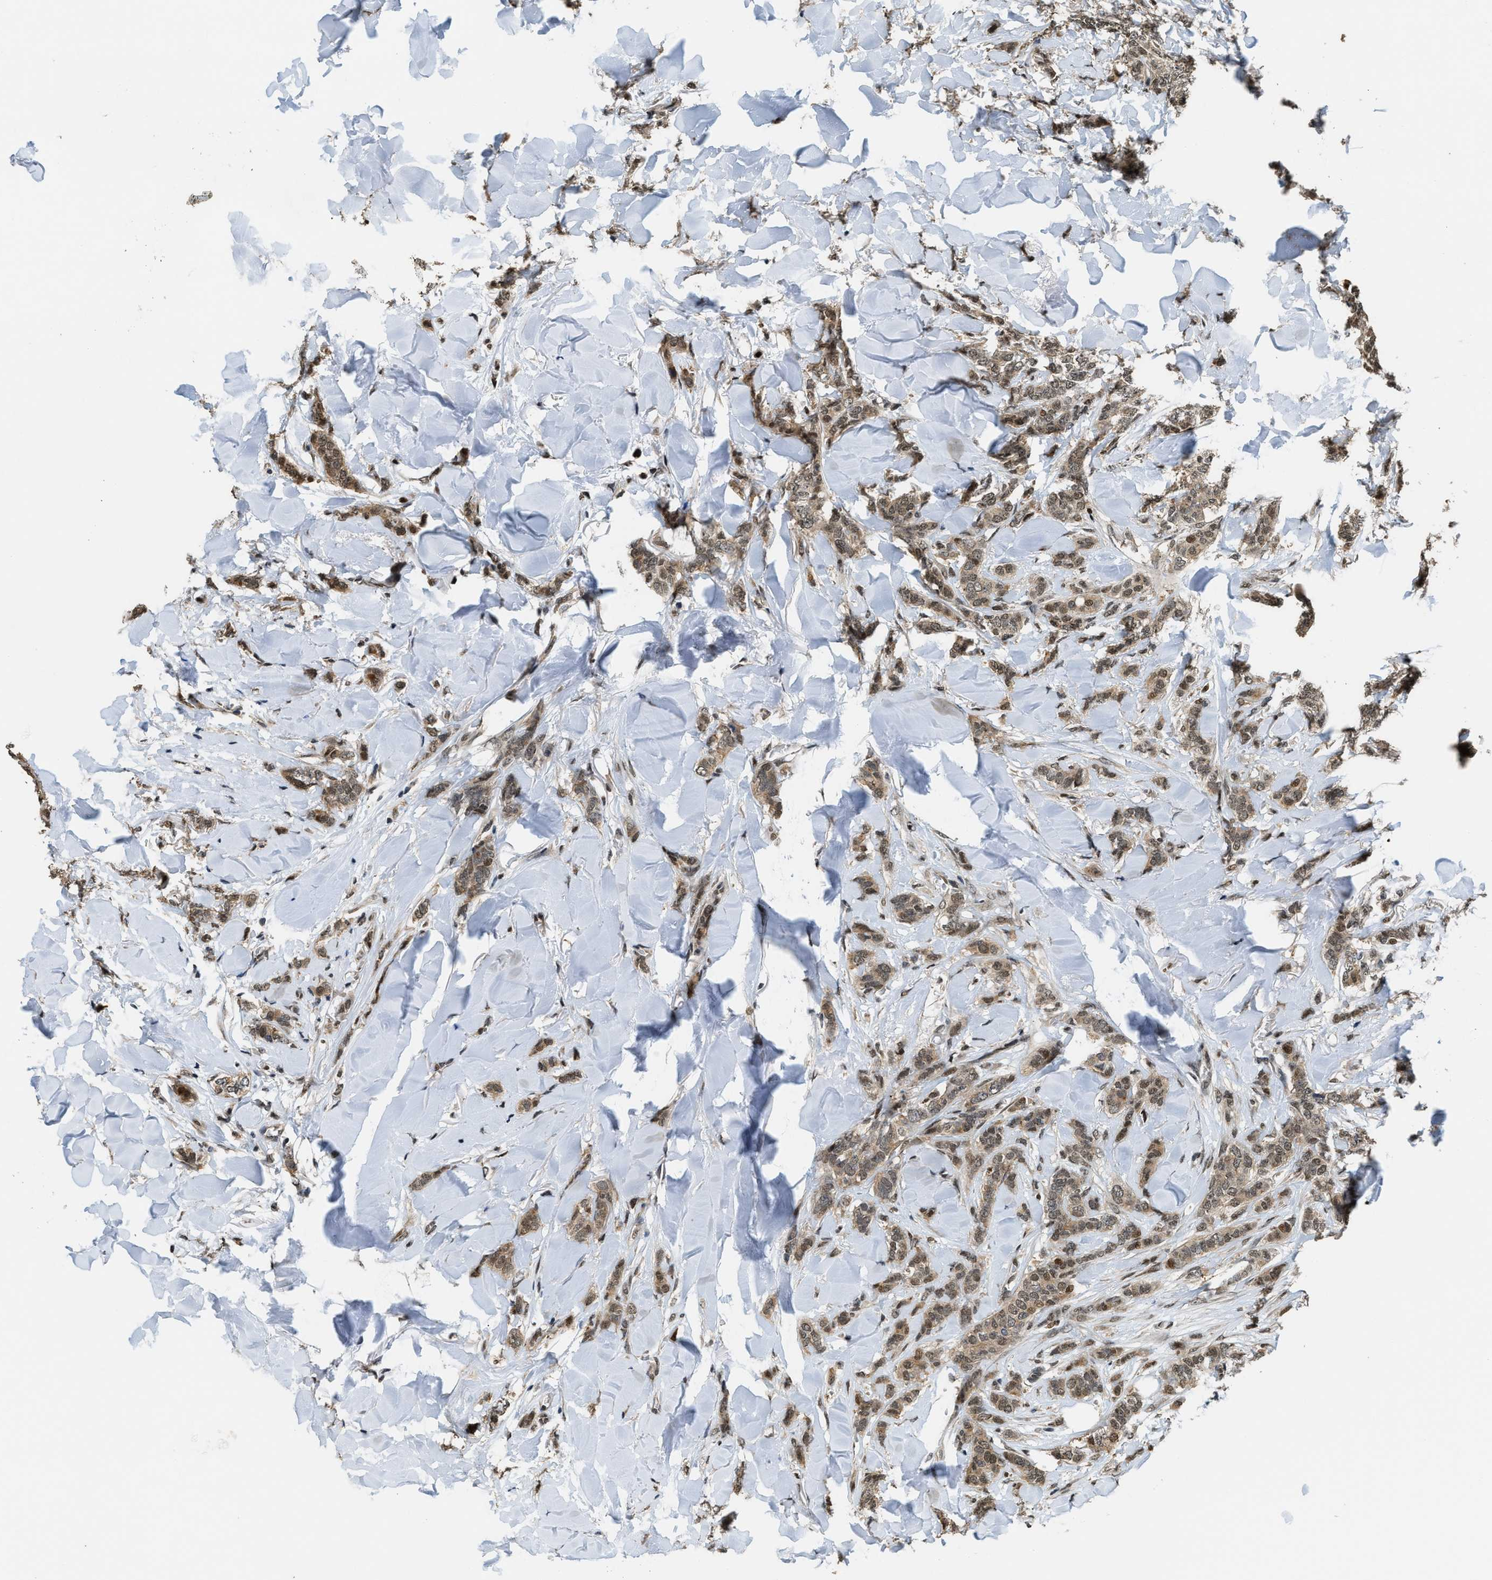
{"staining": {"intensity": "weak", "quantity": ">75%", "location": "cytoplasmic/membranous,nuclear"}, "tissue": "breast cancer", "cell_type": "Tumor cells", "image_type": "cancer", "snomed": [{"axis": "morphology", "description": "Lobular carcinoma"}, {"axis": "topography", "description": "Skin"}, {"axis": "topography", "description": "Breast"}], "caption": "Immunohistochemical staining of human lobular carcinoma (breast) exhibits low levels of weak cytoplasmic/membranous and nuclear positivity in approximately >75% of tumor cells. (DAB IHC, brown staining for protein, blue staining for nuclei).", "gene": "SERTAD2", "patient": {"sex": "female", "age": 46}}